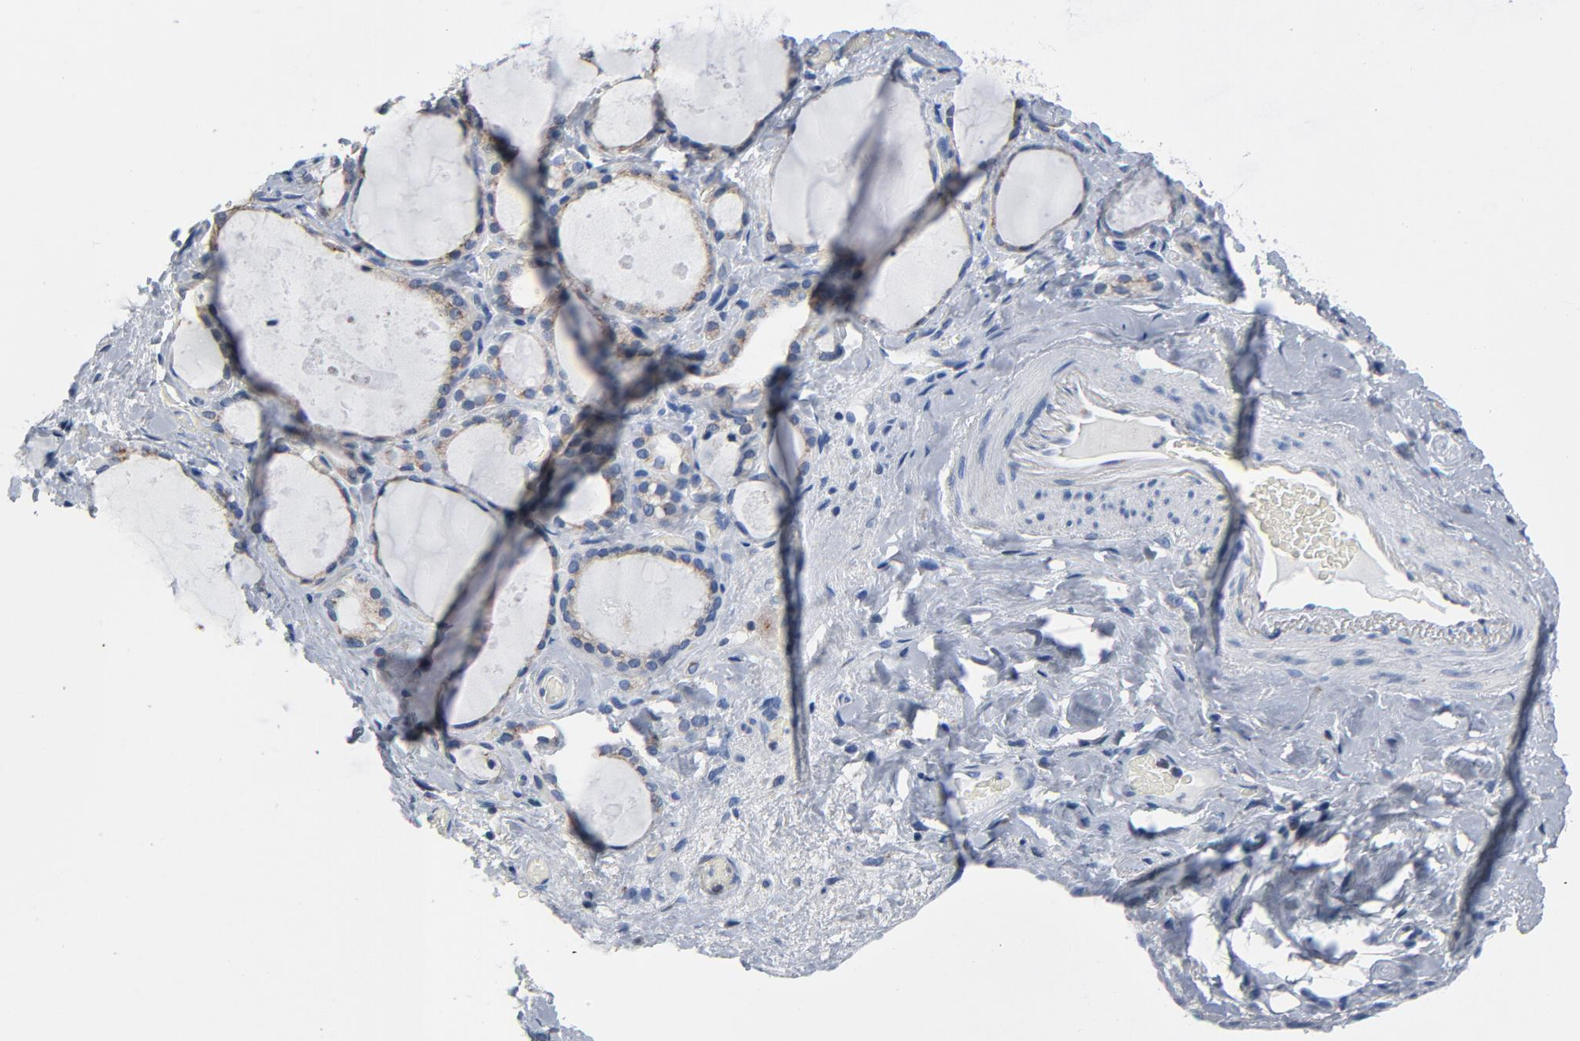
{"staining": {"intensity": "moderate", "quantity": ">75%", "location": "cytoplasmic/membranous"}, "tissue": "thyroid gland", "cell_type": "Glandular cells", "image_type": "normal", "snomed": [{"axis": "morphology", "description": "Normal tissue, NOS"}, {"axis": "topography", "description": "Thyroid gland"}], "caption": "Thyroid gland stained for a protein shows moderate cytoplasmic/membranous positivity in glandular cells. (DAB = brown stain, brightfield microscopy at high magnification).", "gene": "YIPF6", "patient": {"sex": "female", "age": 75}}